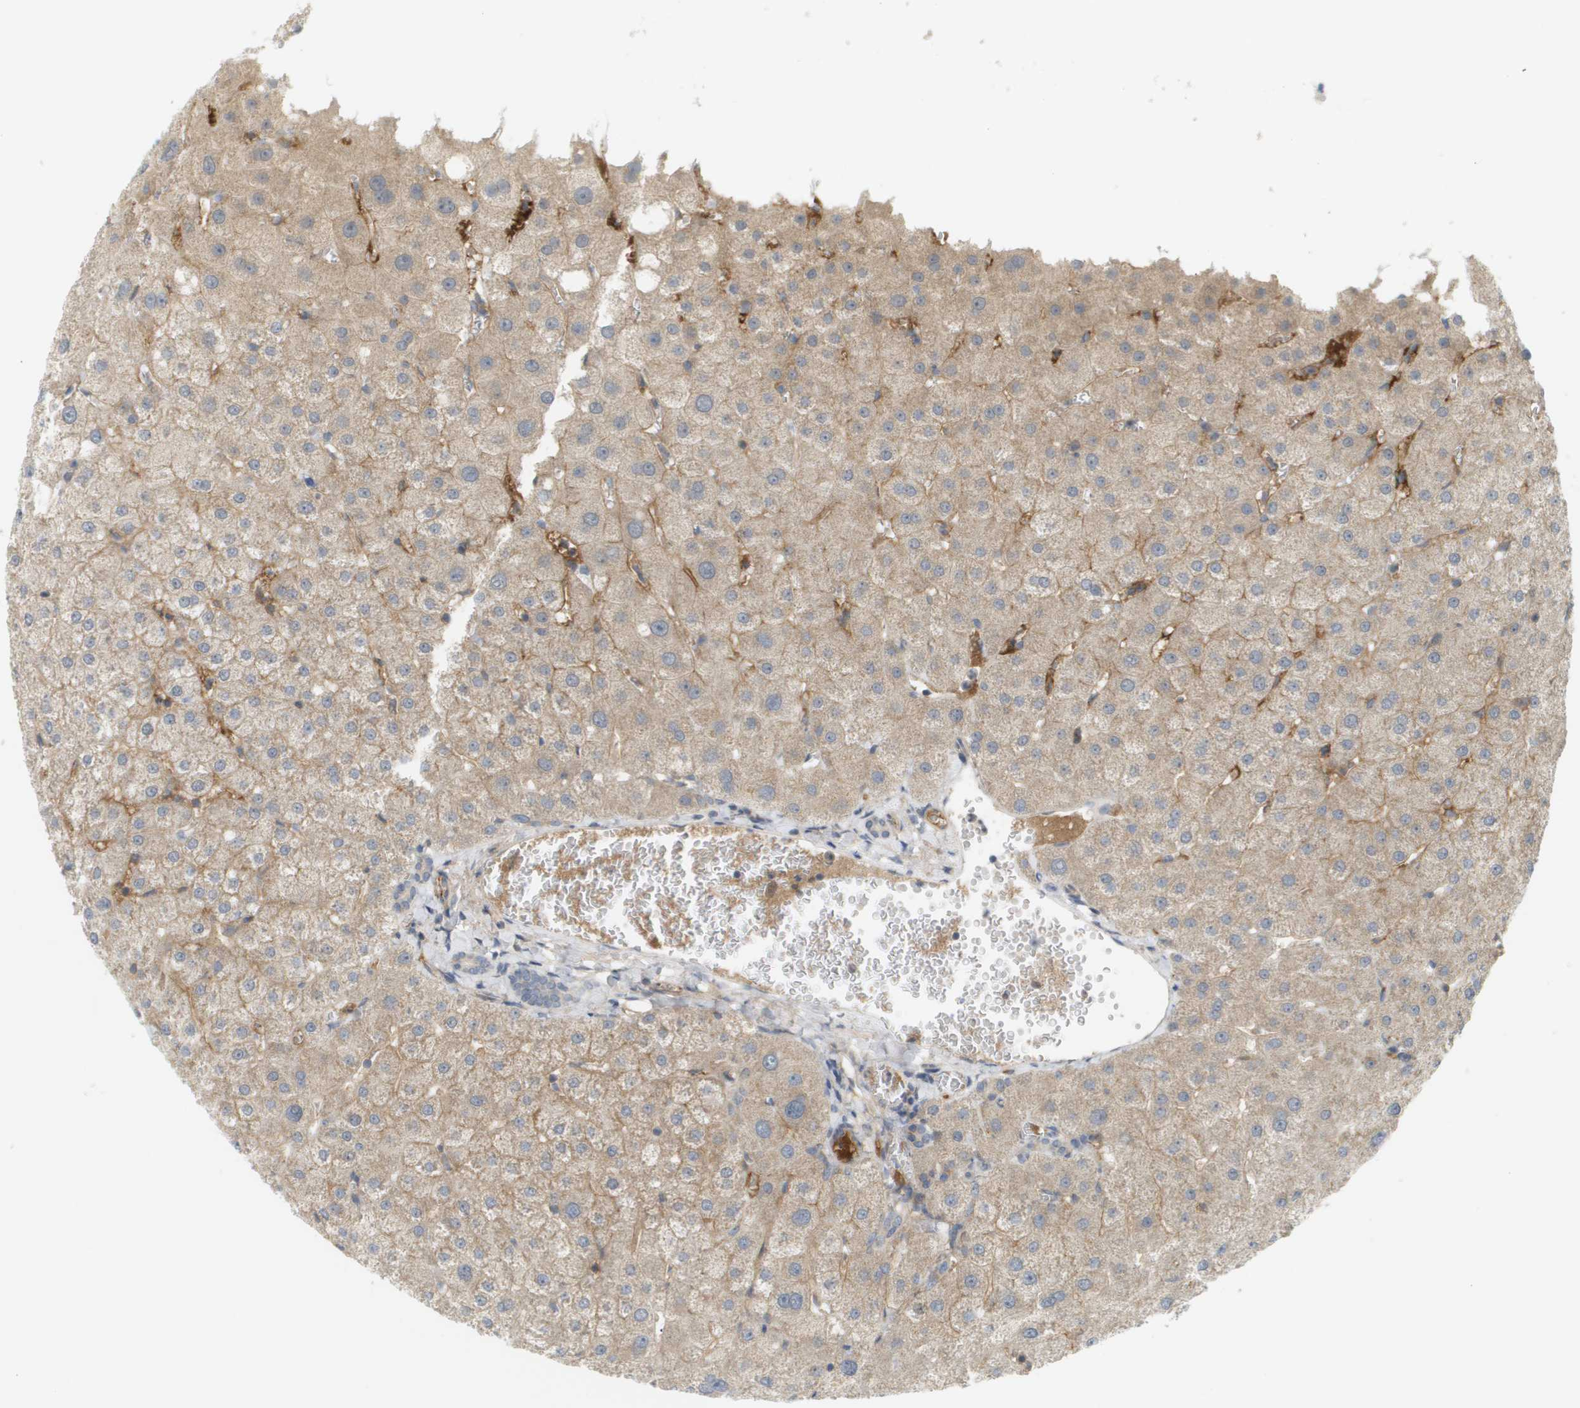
{"staining": {"intensity": "weak", "quantity": "25%-75%", "location": "cytoplasmic/membranous"}, "tissue": "liver", "cell_type": "Cholangiocytes", "image_type": "normal", "snomed": [{"axis": "morphology", "description": "Normal tissue, NOS"}, {"axis": "topography", "description": "Liver"}], "caption": "This histopathology image displays IHC staining of unremarkable liver, with low weak cytoplasmic/membranous expression in about 25%-75% of cholangiocytes.", "gene": "PROC", "patient": {"sex": "male", "age": 73}}